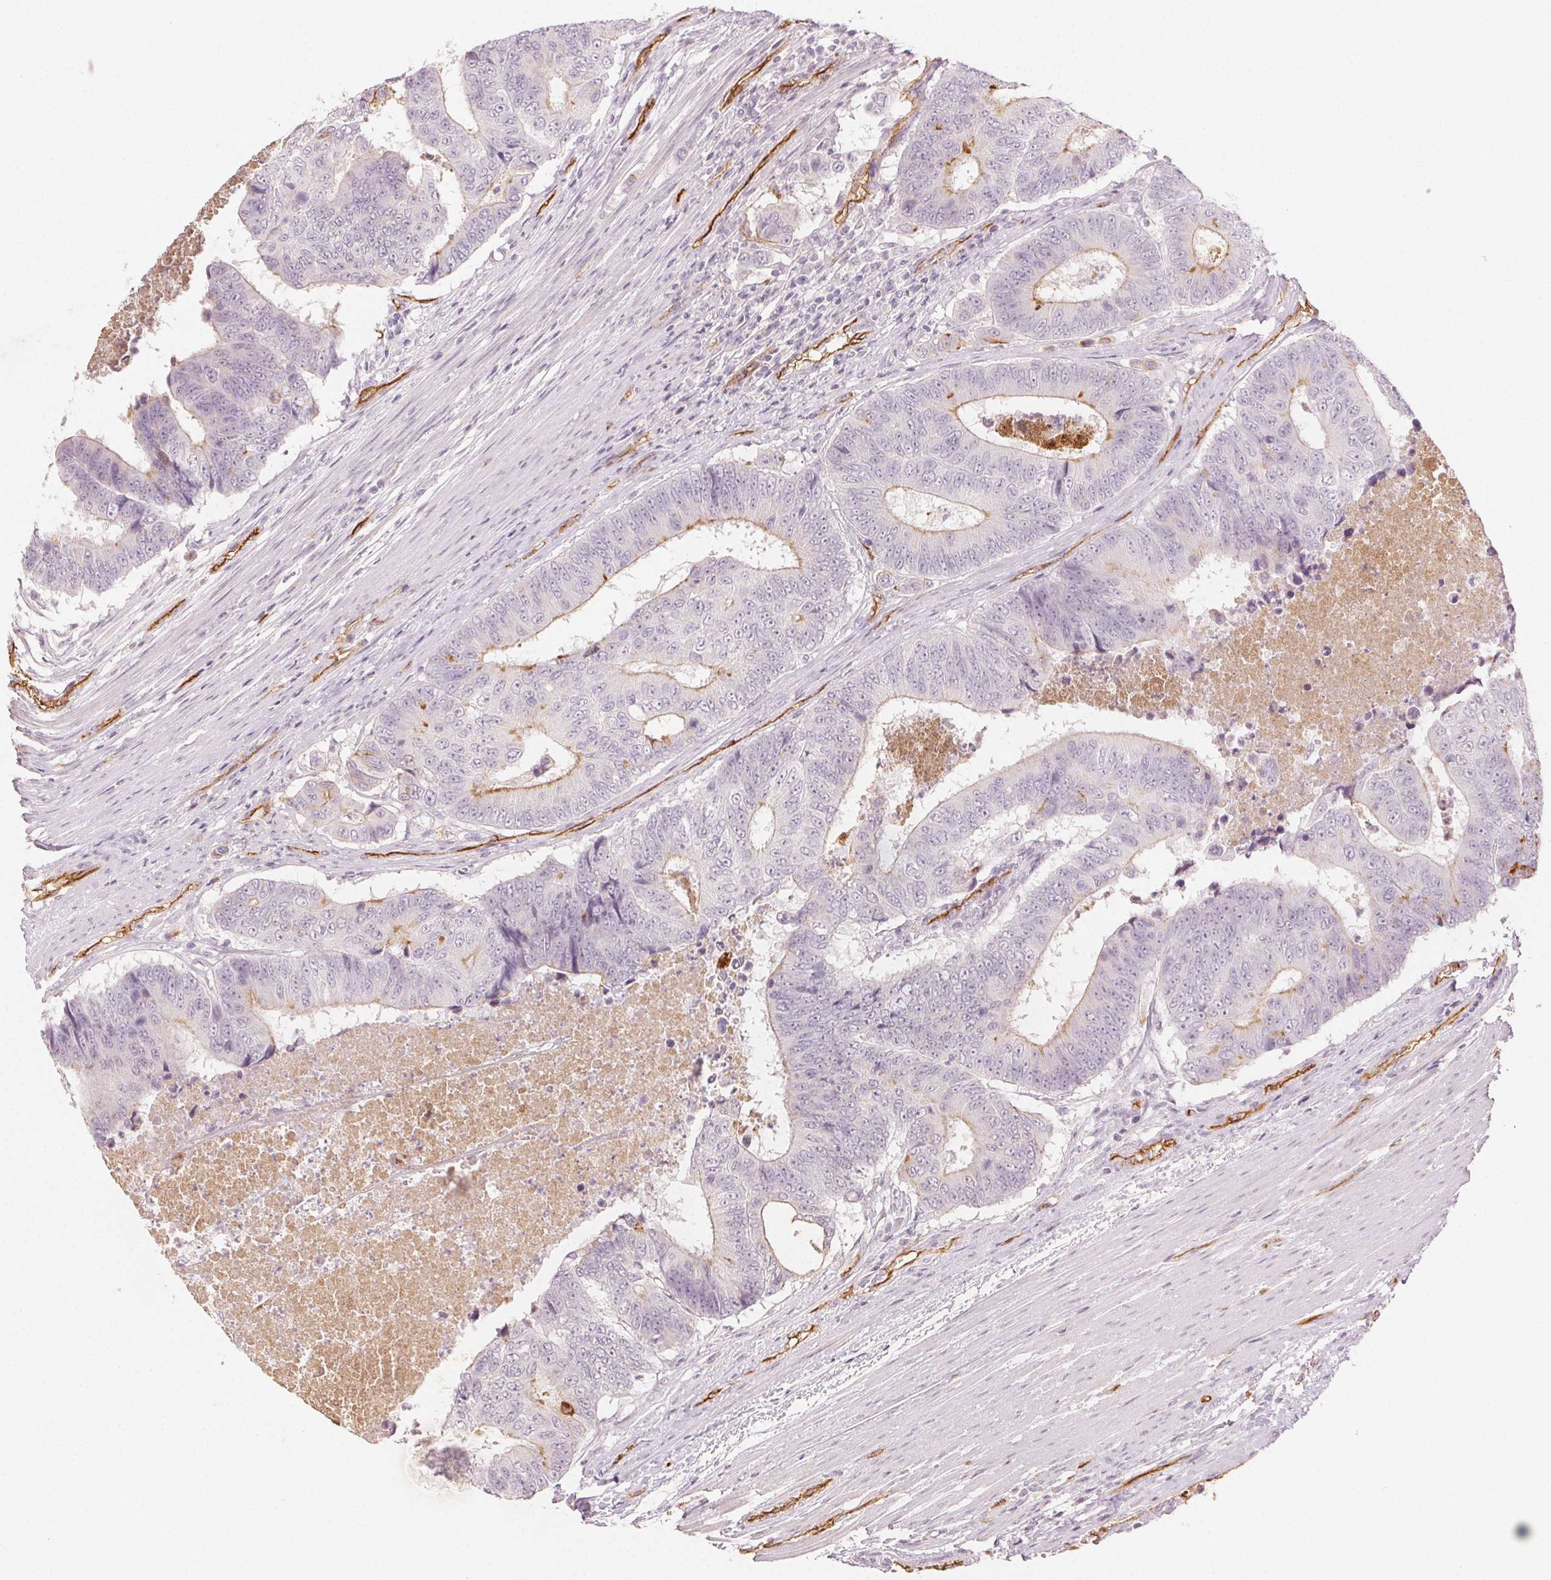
{"staining": {"intensity": "moderate", "quantity": "<25%", "location": "cytoplasmic/membranous"}, "tissue": "colorectal cancer", "cell_type": "Tumor cells", "image_type": "cancer", "snomed": [{"axis": "morphology", "description": "Adenocarcinoma, NOS"}, {"axis": "topography", "description": "Colon"}], "caption": "A brown stain shows moderate cytoplasmic/membranous staining of a protein in colorectal cancer (adenocarcinoma) tumor cells.", "gene": "PODXL", "patient": {"sex": "female", "age": 48}}